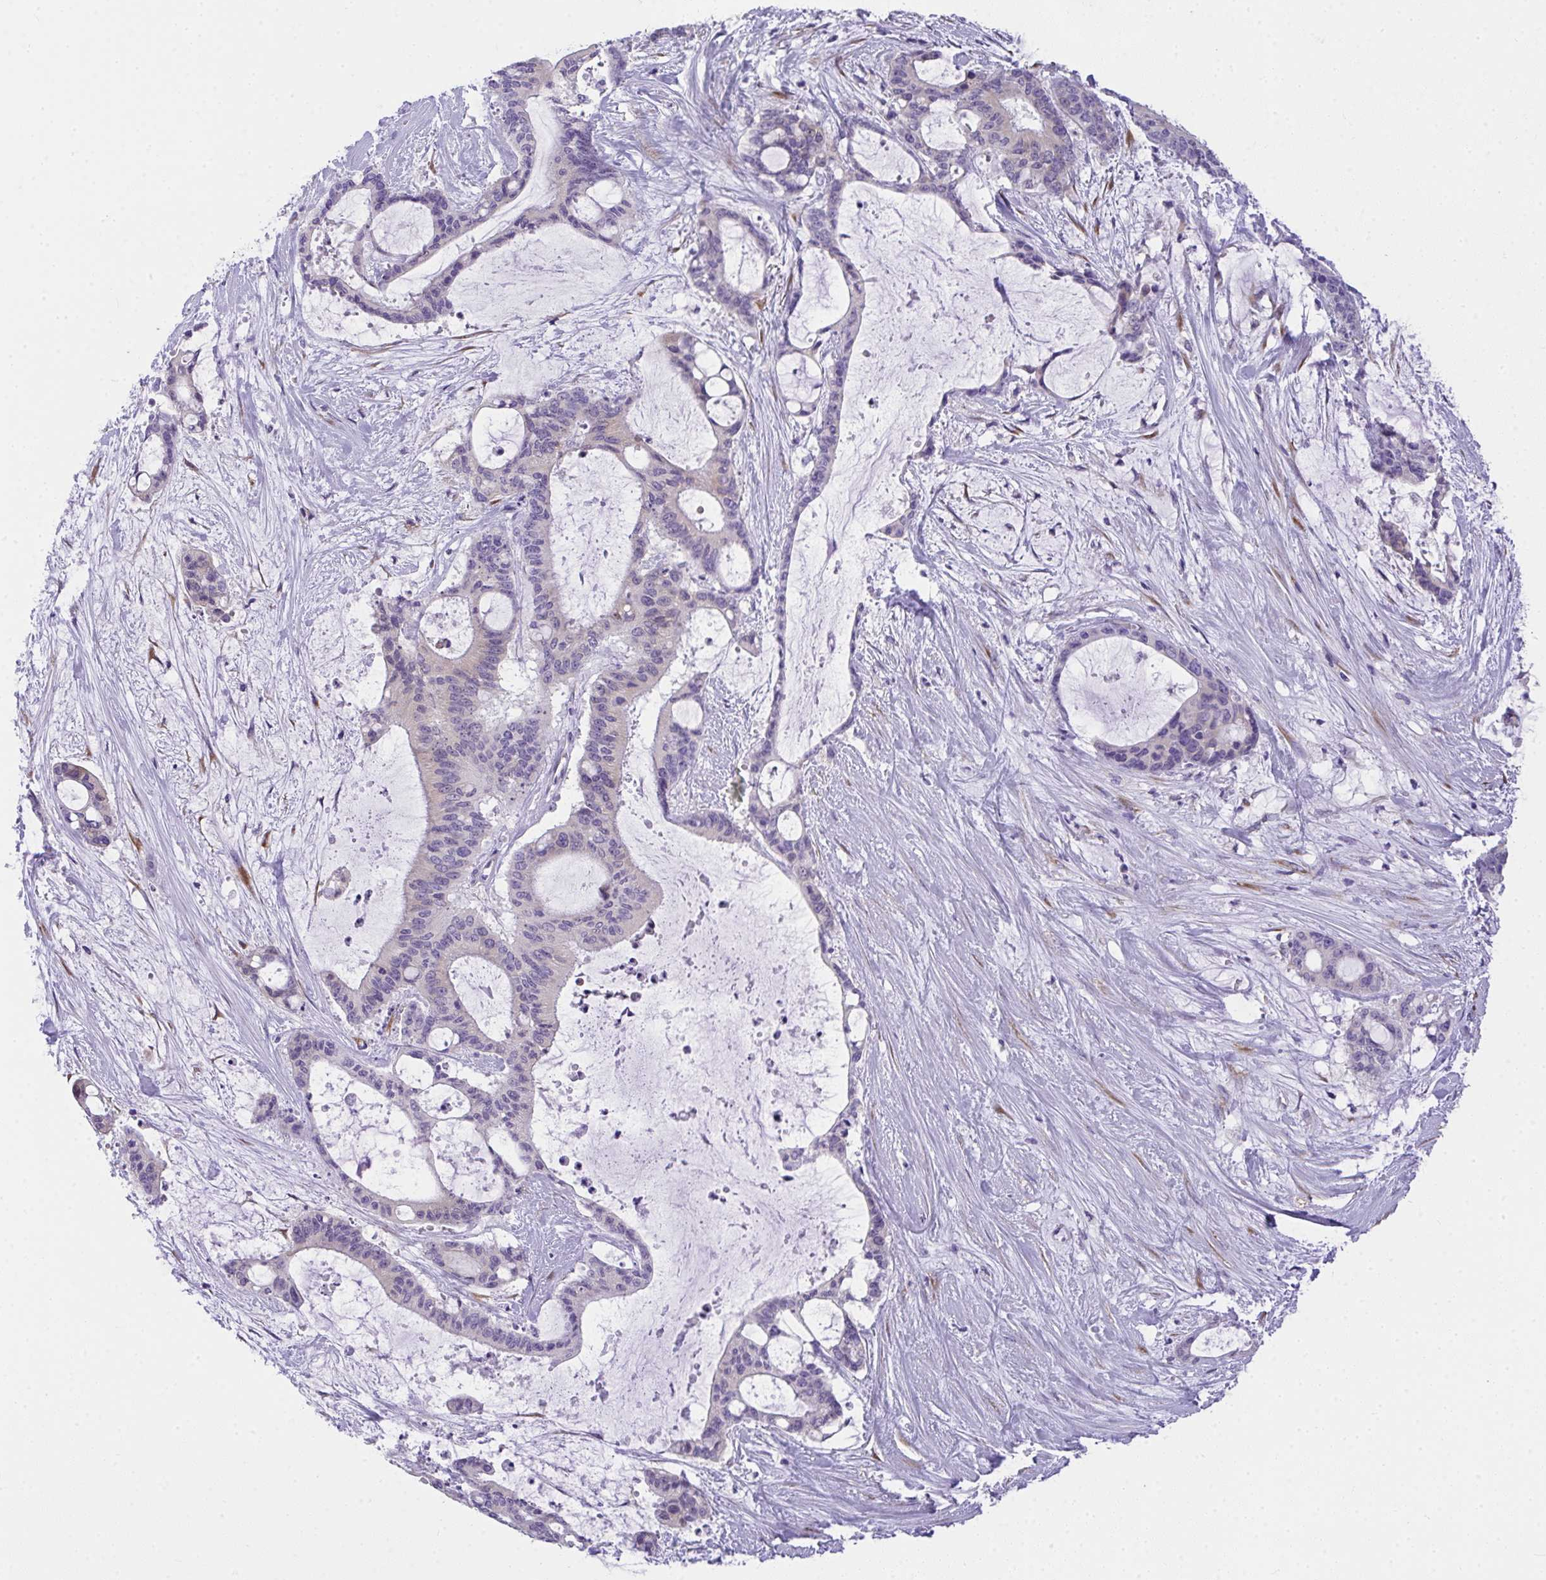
{"staining": {"intensity": "negative", "quantity": "none", "location": "none"}, "tissue": "liver cancer", "cell_type": "Tumor cells", "image_type": "cancer", "snomed": [{"axis": "morphology", "description": "Normal tissue, NOS"}, {"axis": "morphology", "description": "Cholangiocarcinoma"}, {"axis": "topography", "description": "Liver"}, {"axis": "topography", "description": "Peripheral nerve tissue"}], "caption": "Tumor cells show no significant protein staining in liver cholangiocarcinoma. (Immunohistochemistry, brightfield microscopy, high magnification).", "gene": "ADRA2C", "patient": {"sex": "female", "age": 73}}